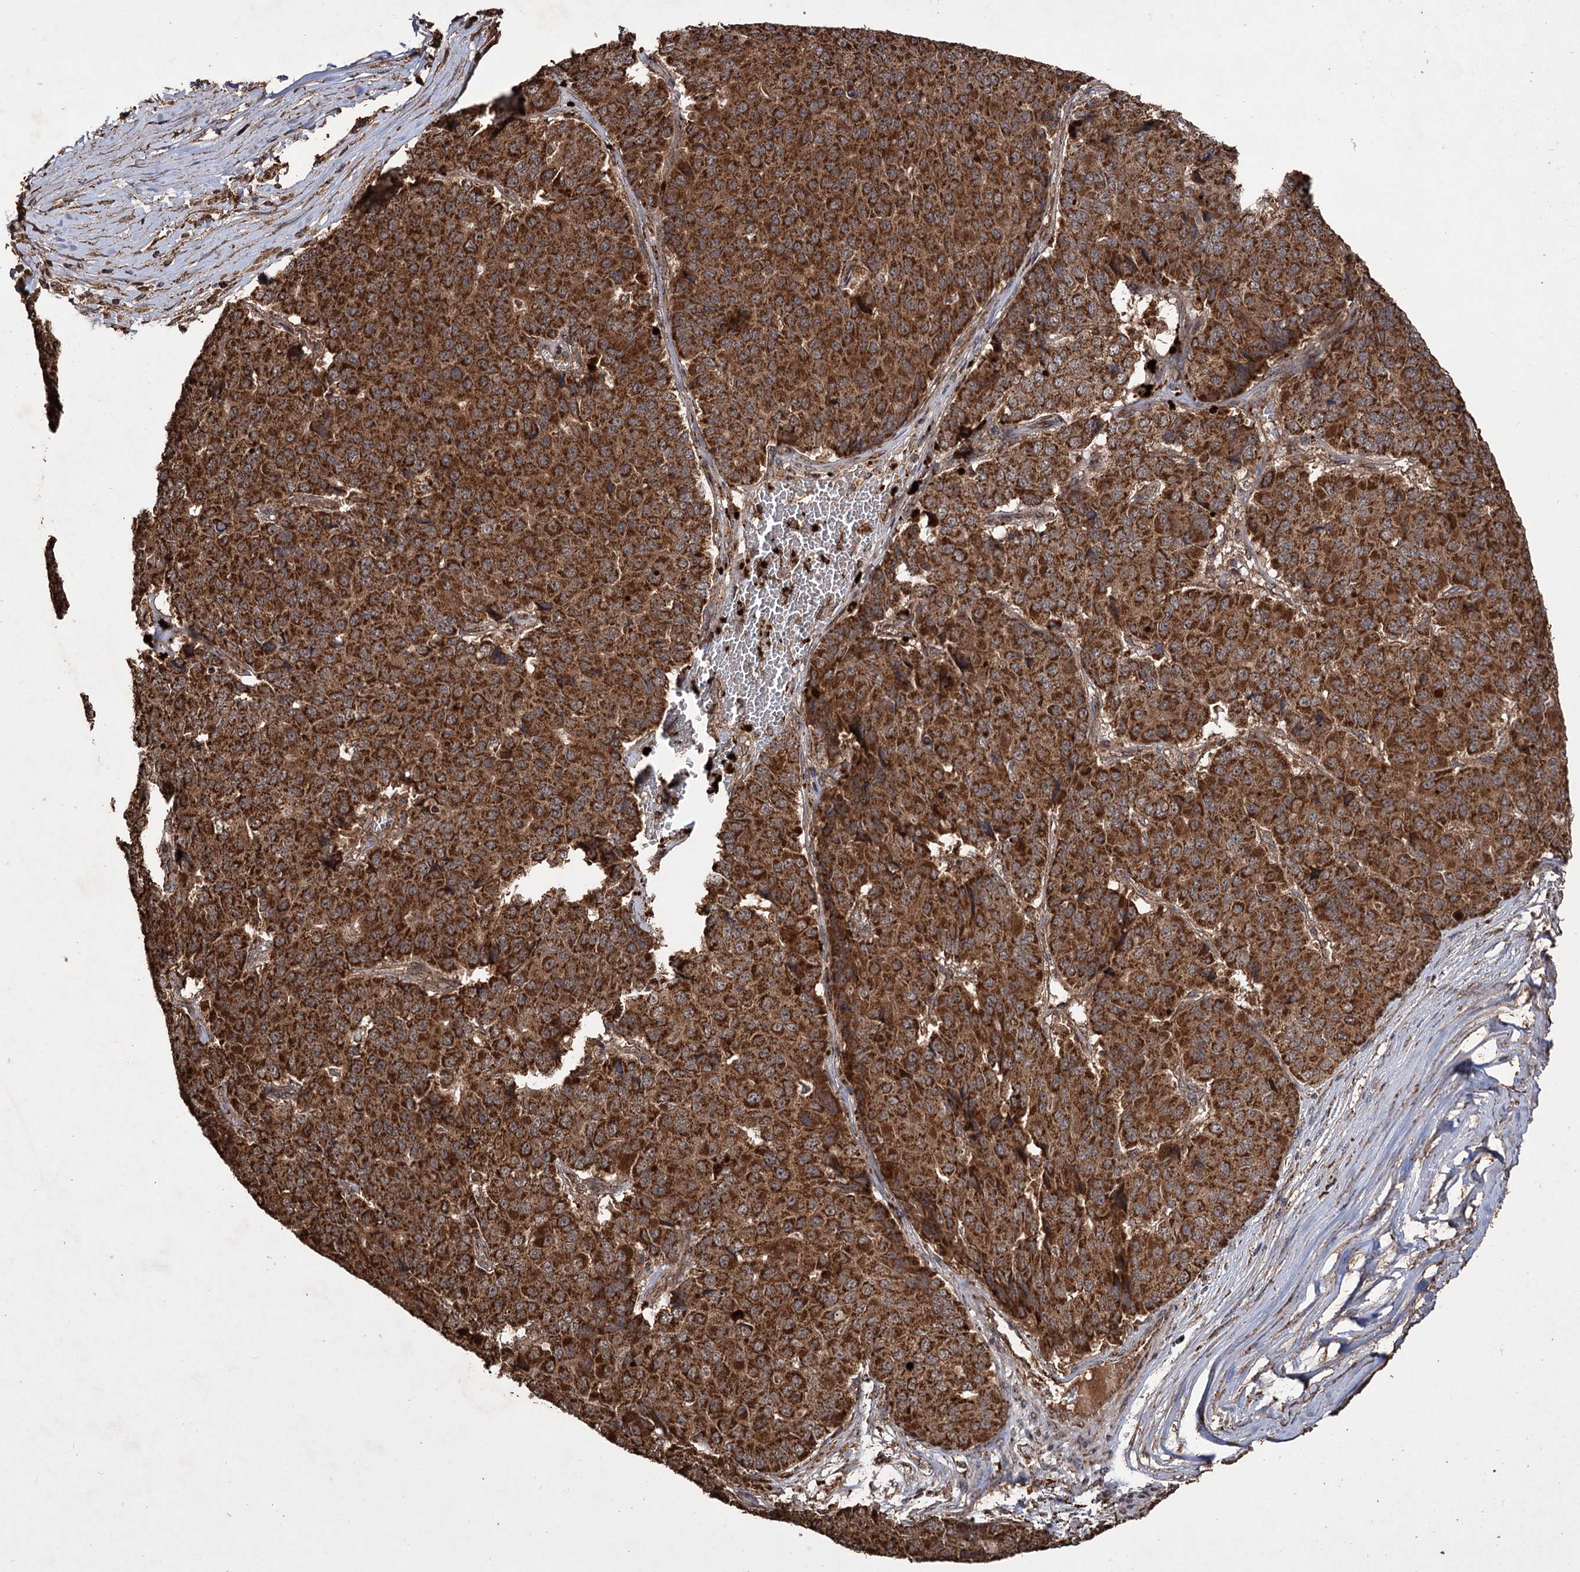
{"staining": {"intensity": "strong", "quantity": ">75%", "location": "cytoplasmic/membranous"}, "tissue": "pancreatic cancer", "cell_type": "Tumor cells", "image_type": "cancer", "snomed": [{"axis": "morphology", "description": "Adenocarcinoma, NOS"}, {"axis": "topography", "description": "Pancreas"}], "caption": "Protein positivity by immunohistochemistry (IHC) shows strong cytoplasmic/membranous staining in approximately >75% of tumor cells in pancreatic cancer (adenocarcinoma). (IHC, brightfield microscopy, high magnification).", "gene": "IPO4", "patient": {"sex": "male", "age": 50}}